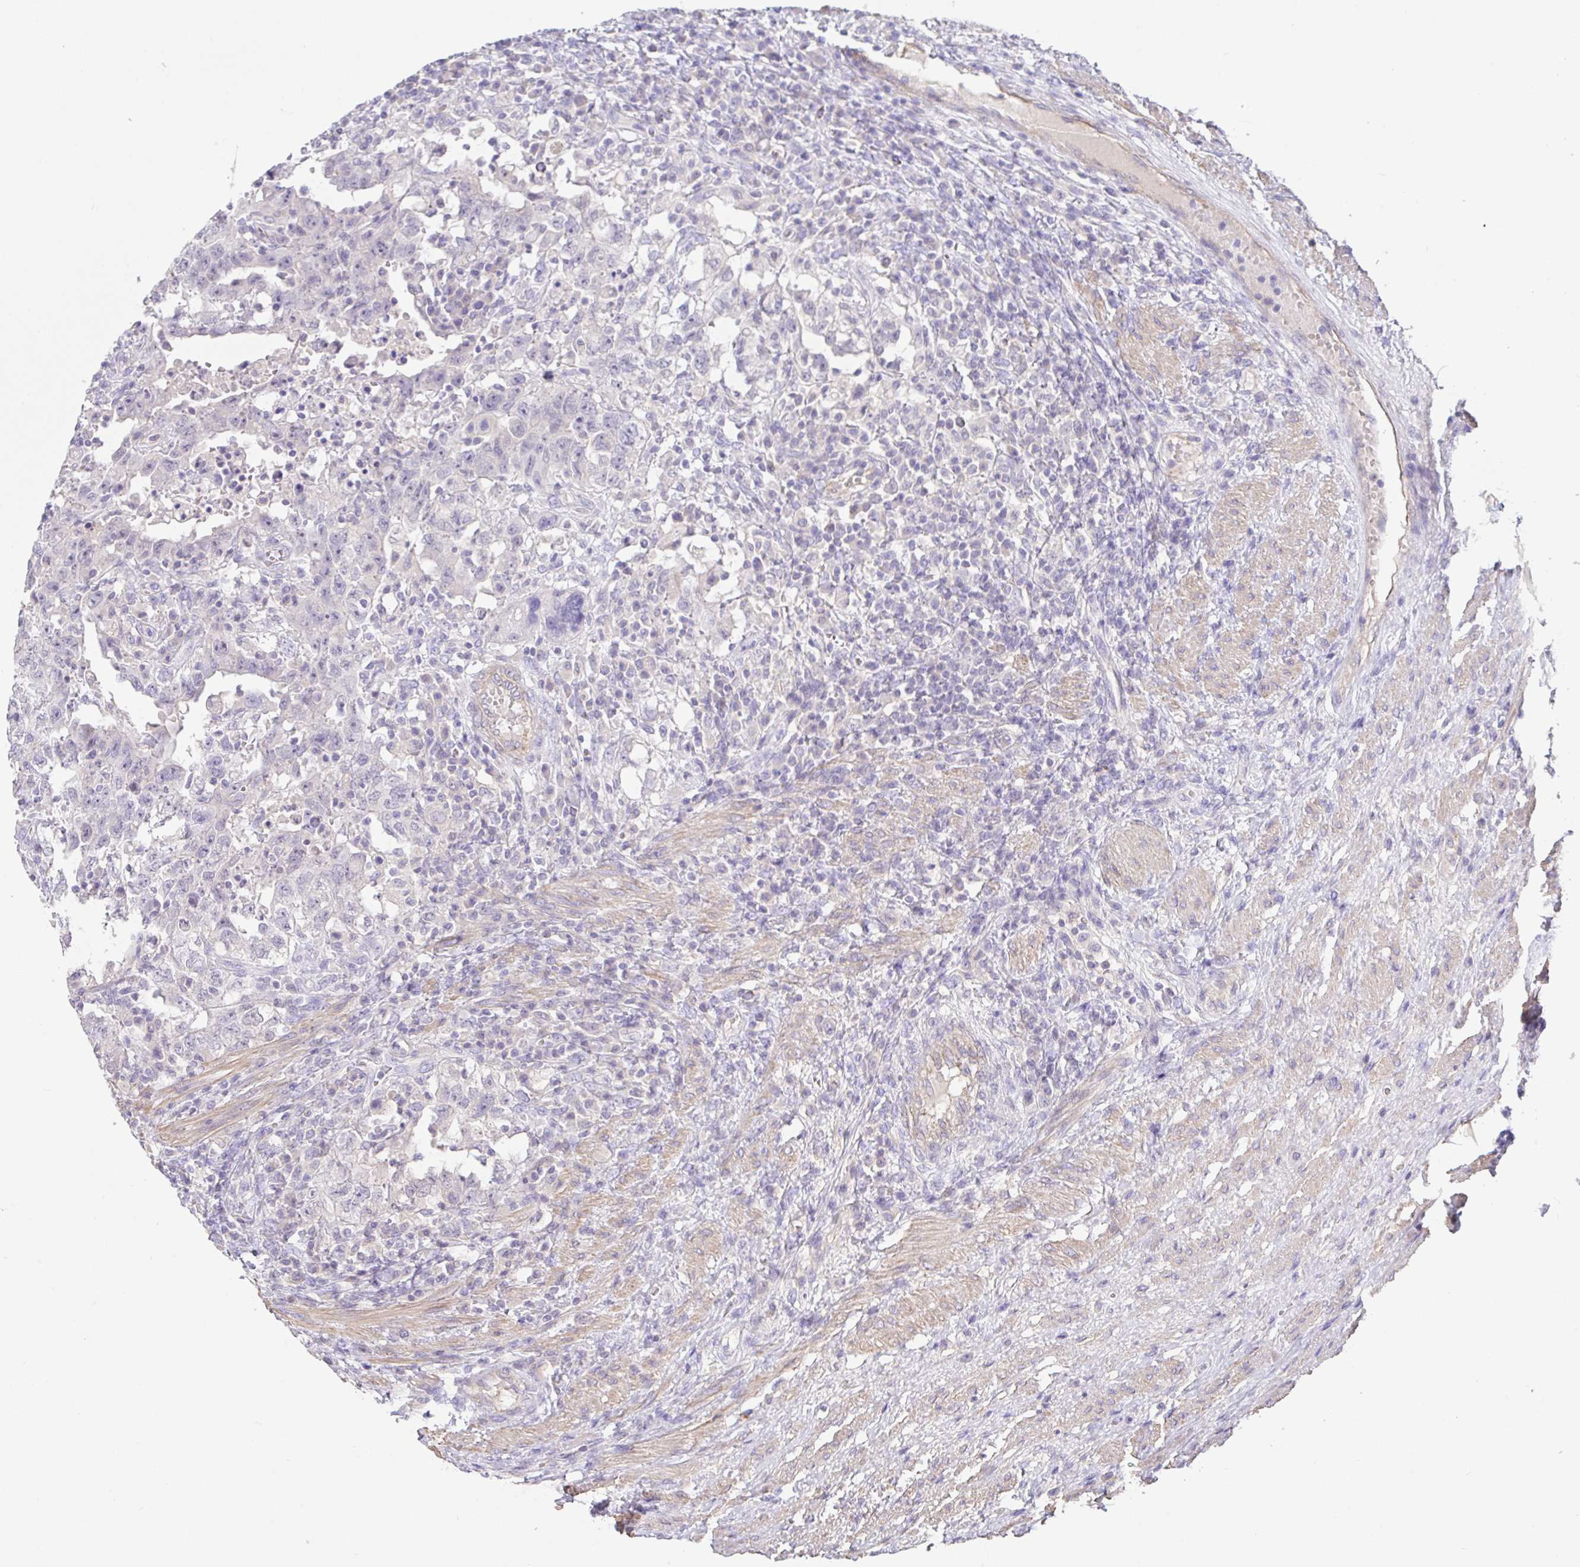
{"staining": {"intensity": "negative", "quantity": "none", "location": "none"}, "tissue": "testis cancer", "cell_type": "Tumor cells", "image_type": "cancer", "snomed": [{"axis": "morphology", "description": "Carcinoma, Embryonal, NOS"}, {"axis": "topography", "description": "Testis"}], "caption": "The image demonstrates no staining of tumor cells in testis embryonal carcinoma.", "gene": "PYGM", "patient": {"sex": "male", "age": 26}}